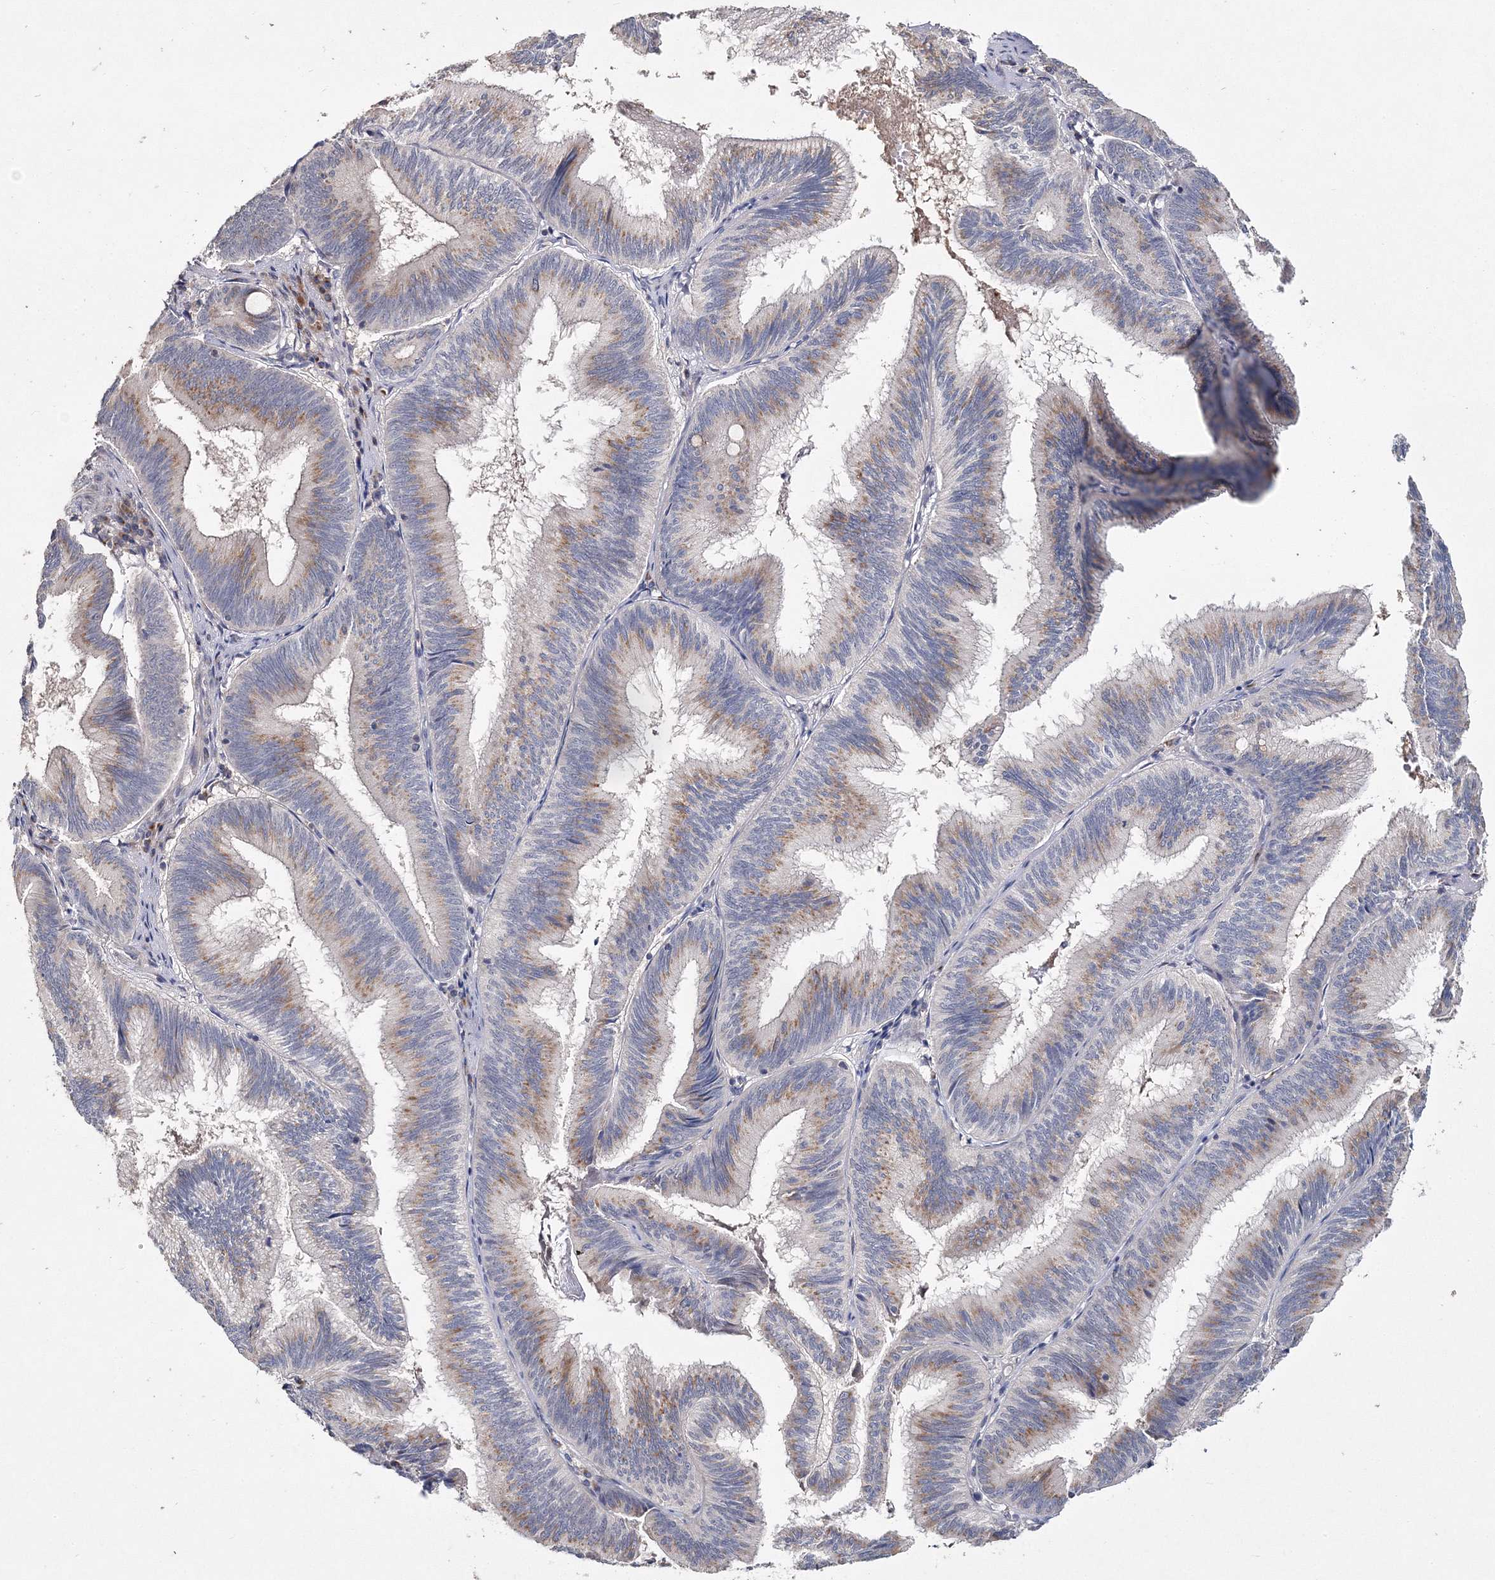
{"staining": {"intensity": "weak", "quantity": ">75%", "location": "cytoplasmic/membranous"}, "tissue": "pancreatic cancer", "cell_type": "Tumor cells", "image_type": "cancer", "snomed": [{"axis": "morphology", "description": "Adenocarcinoma, NOS"}, {"axis": "topography", "description": "Pancreas"}], "caption": "Adenocarcinoma (pancreatic) stained with DAB (3,3'-diaminobenzidine) immunohistochemistry (IHC) exhibits low levels of weak cytoplasmic/membranous staining in approximately >75% of tumor cells.", "gene": "GJB5", "patient": {"sex": "male", "age": 82}}